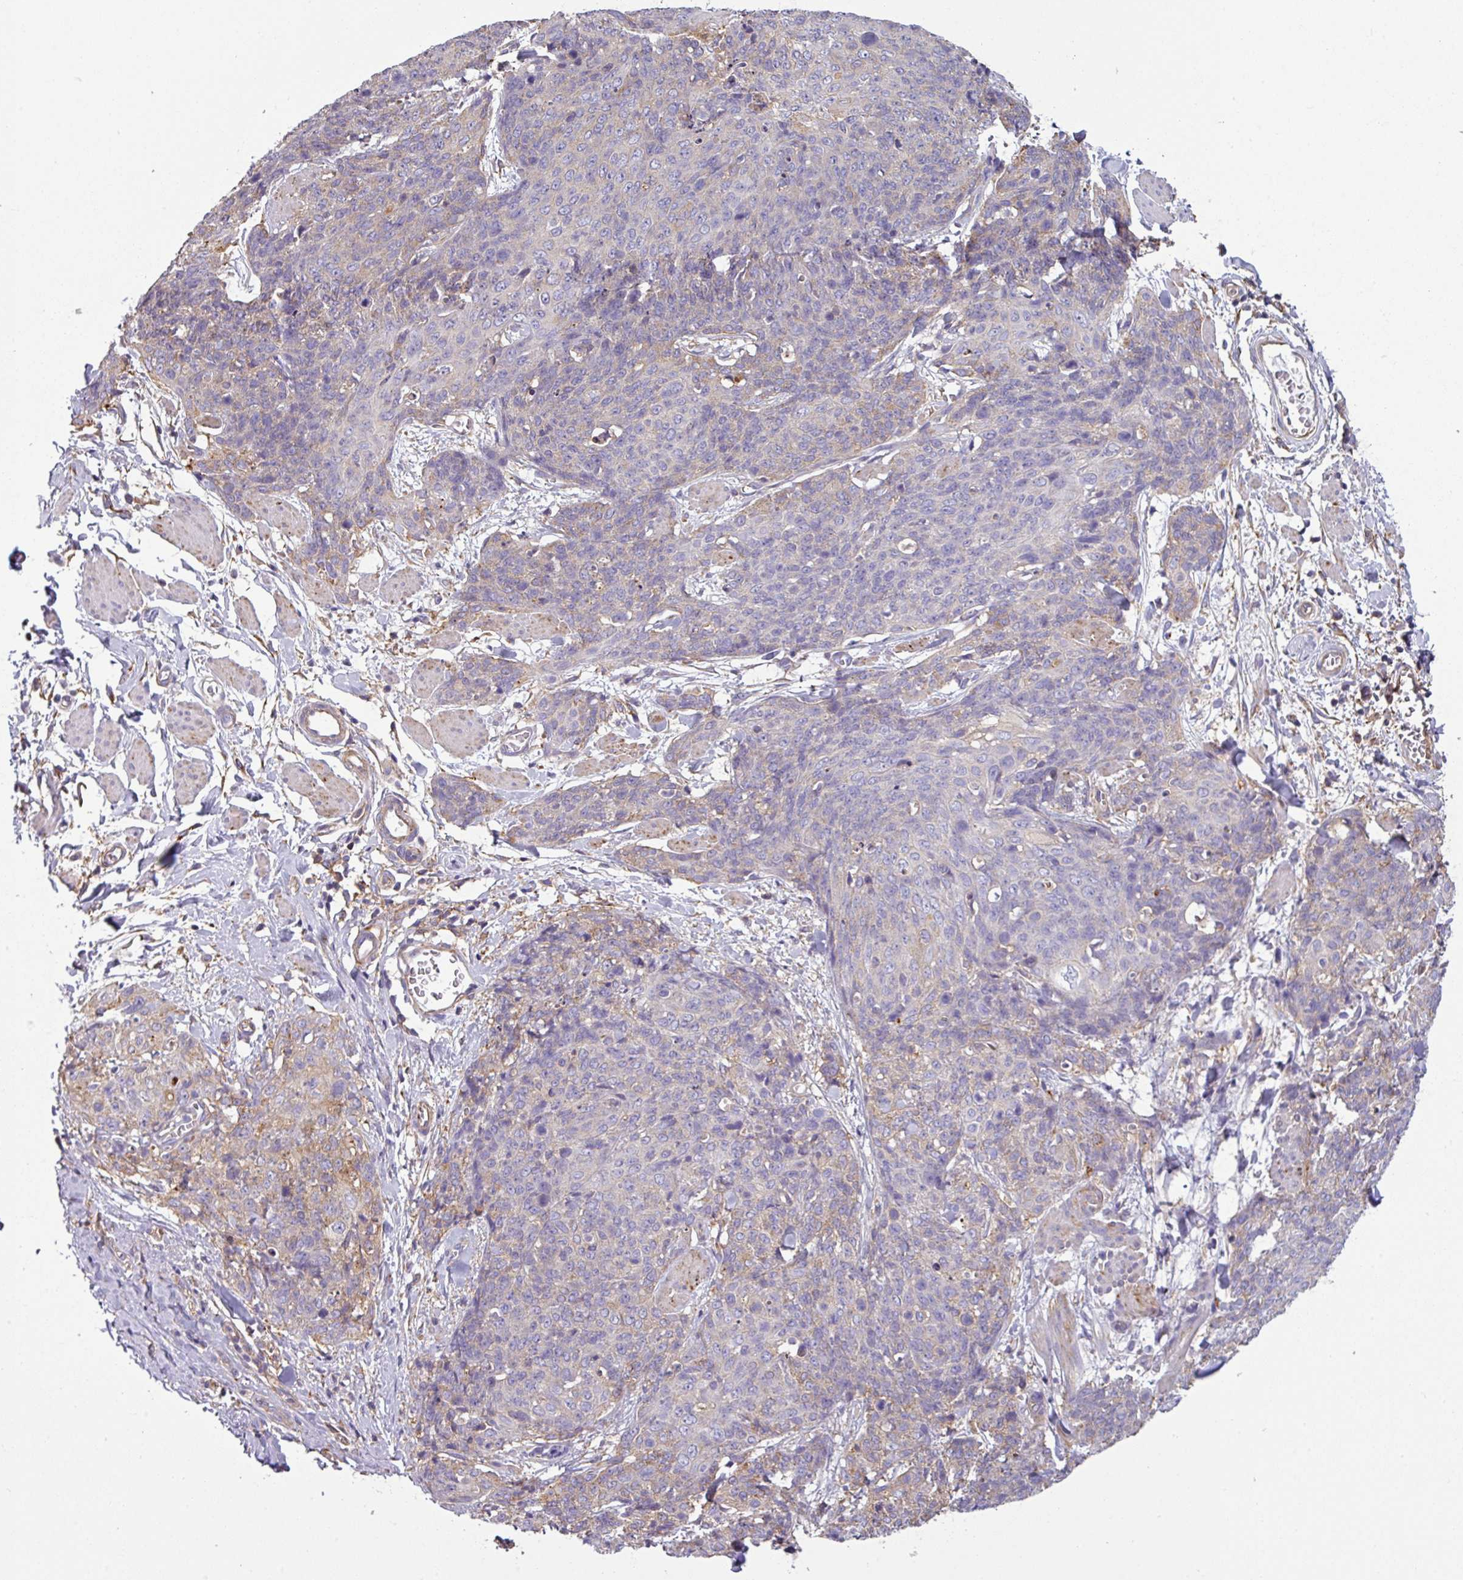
{"staining": {"intensity": "weak", "quantity": "25%-75%", "location": "cytoplasmic/membranous"}, "tissue": "skin cancer", "cell_type": "Tumor cells", "image_type": "cancer", "snomed": [{"axis": "morphology", "description": "Squamous cell carcinoma, NOS"}, {"axis": "topography", "description": "Skin"}, {"axis": "topography", "description": "Vulva"}], "caption": "Protein staining shows weak cytoplasmic/membranous staining in about 25%-75% of tumor cells in squamous cell carcinoma (skin).", "gene": "XNDC1N", "patient": {"sex": "female", "age": 85}}